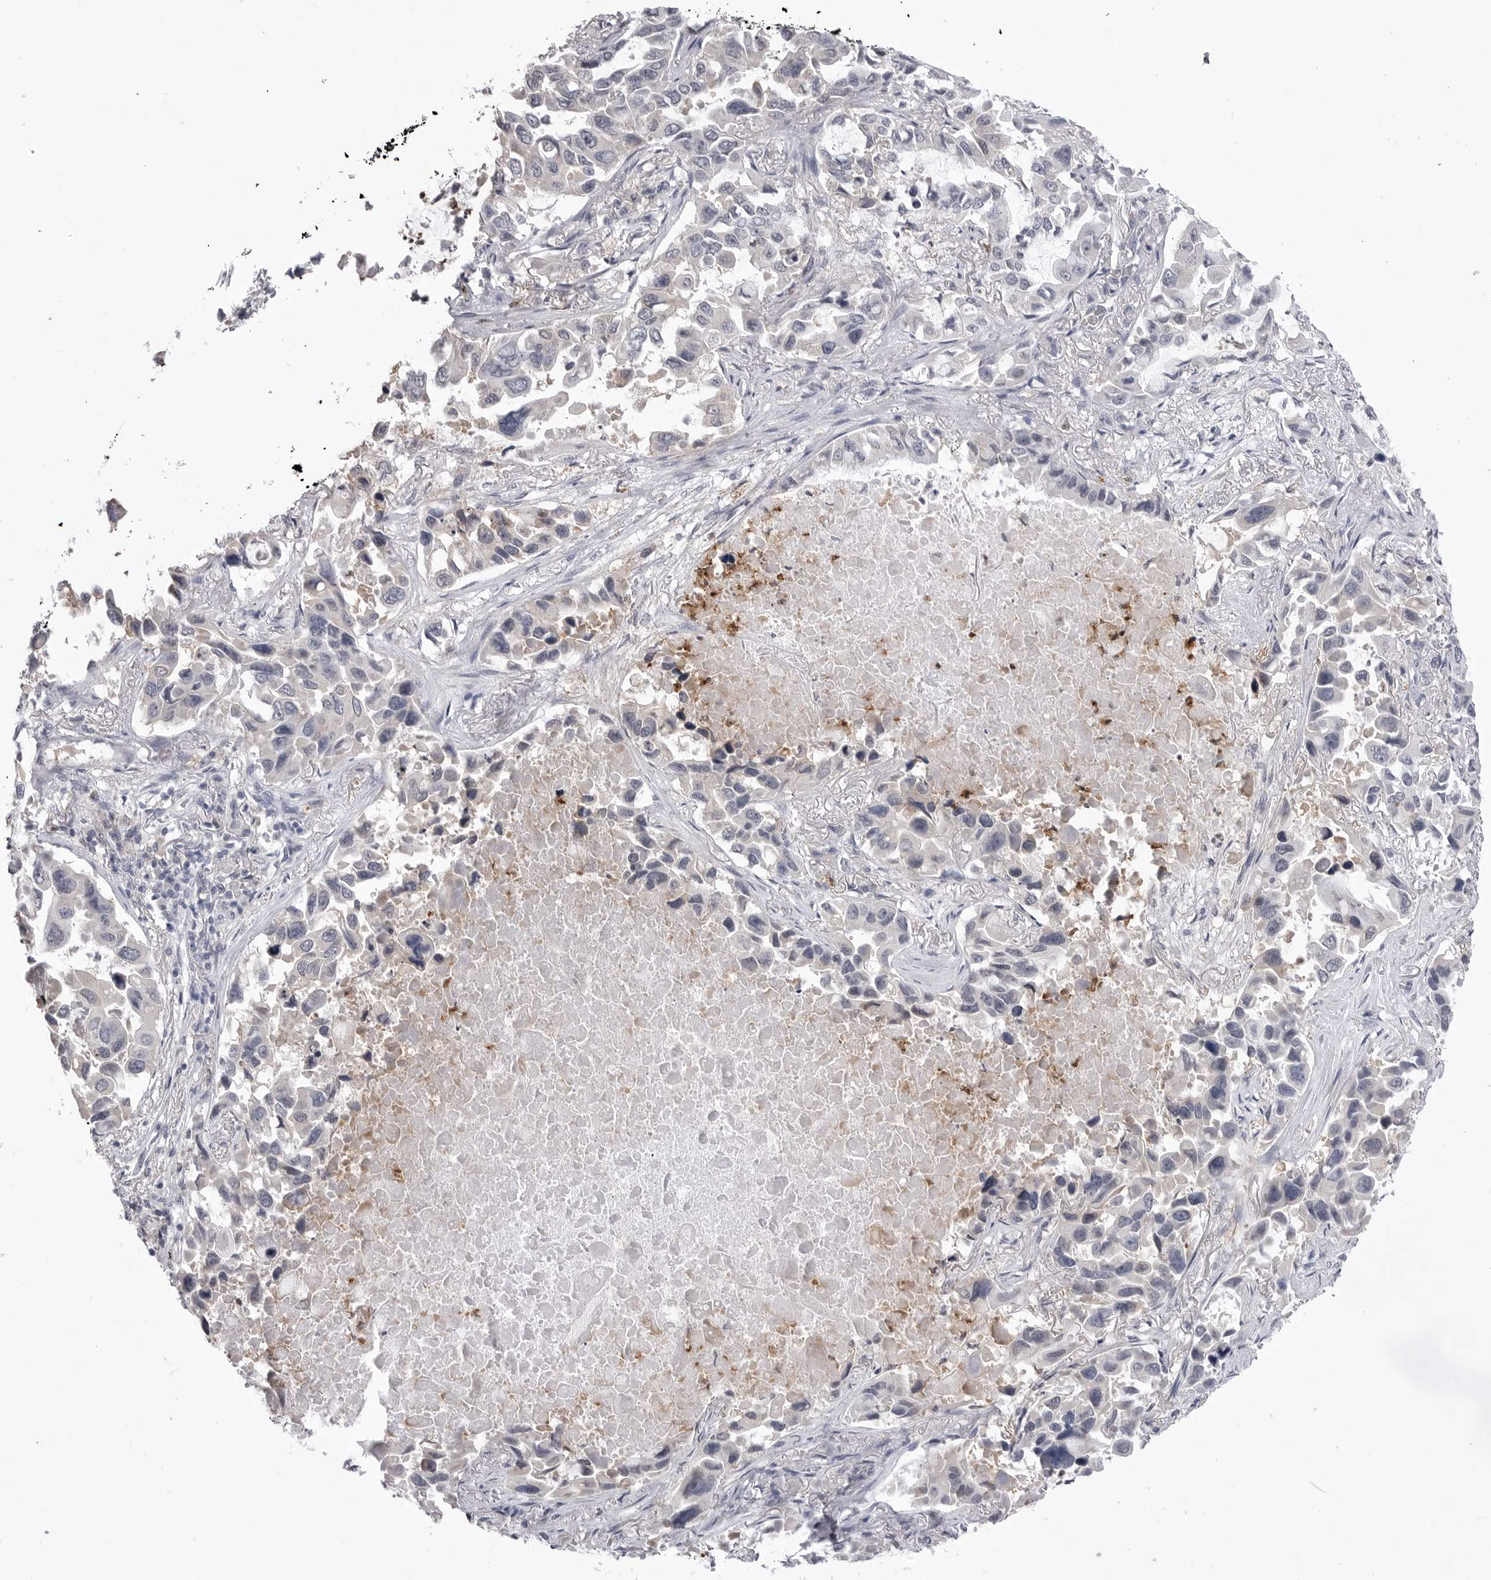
{"staining": {"intensity": "negative", "quantity": "none", "location": "none"}, "tissue": "lung cancer", "cell_type": "Tumor cells", "image_type": "cancer", "snomed": [{"axis": "morphology", "description": "Adenocarcinoma, NOS"}, {"axis": "topography", "description": "Lung"}], "caption": "A micrograph of human lung cancer is negative for staining in tumor cells.", "gene": "STAP2", "patient": {"sex": "male", "age": 64}}